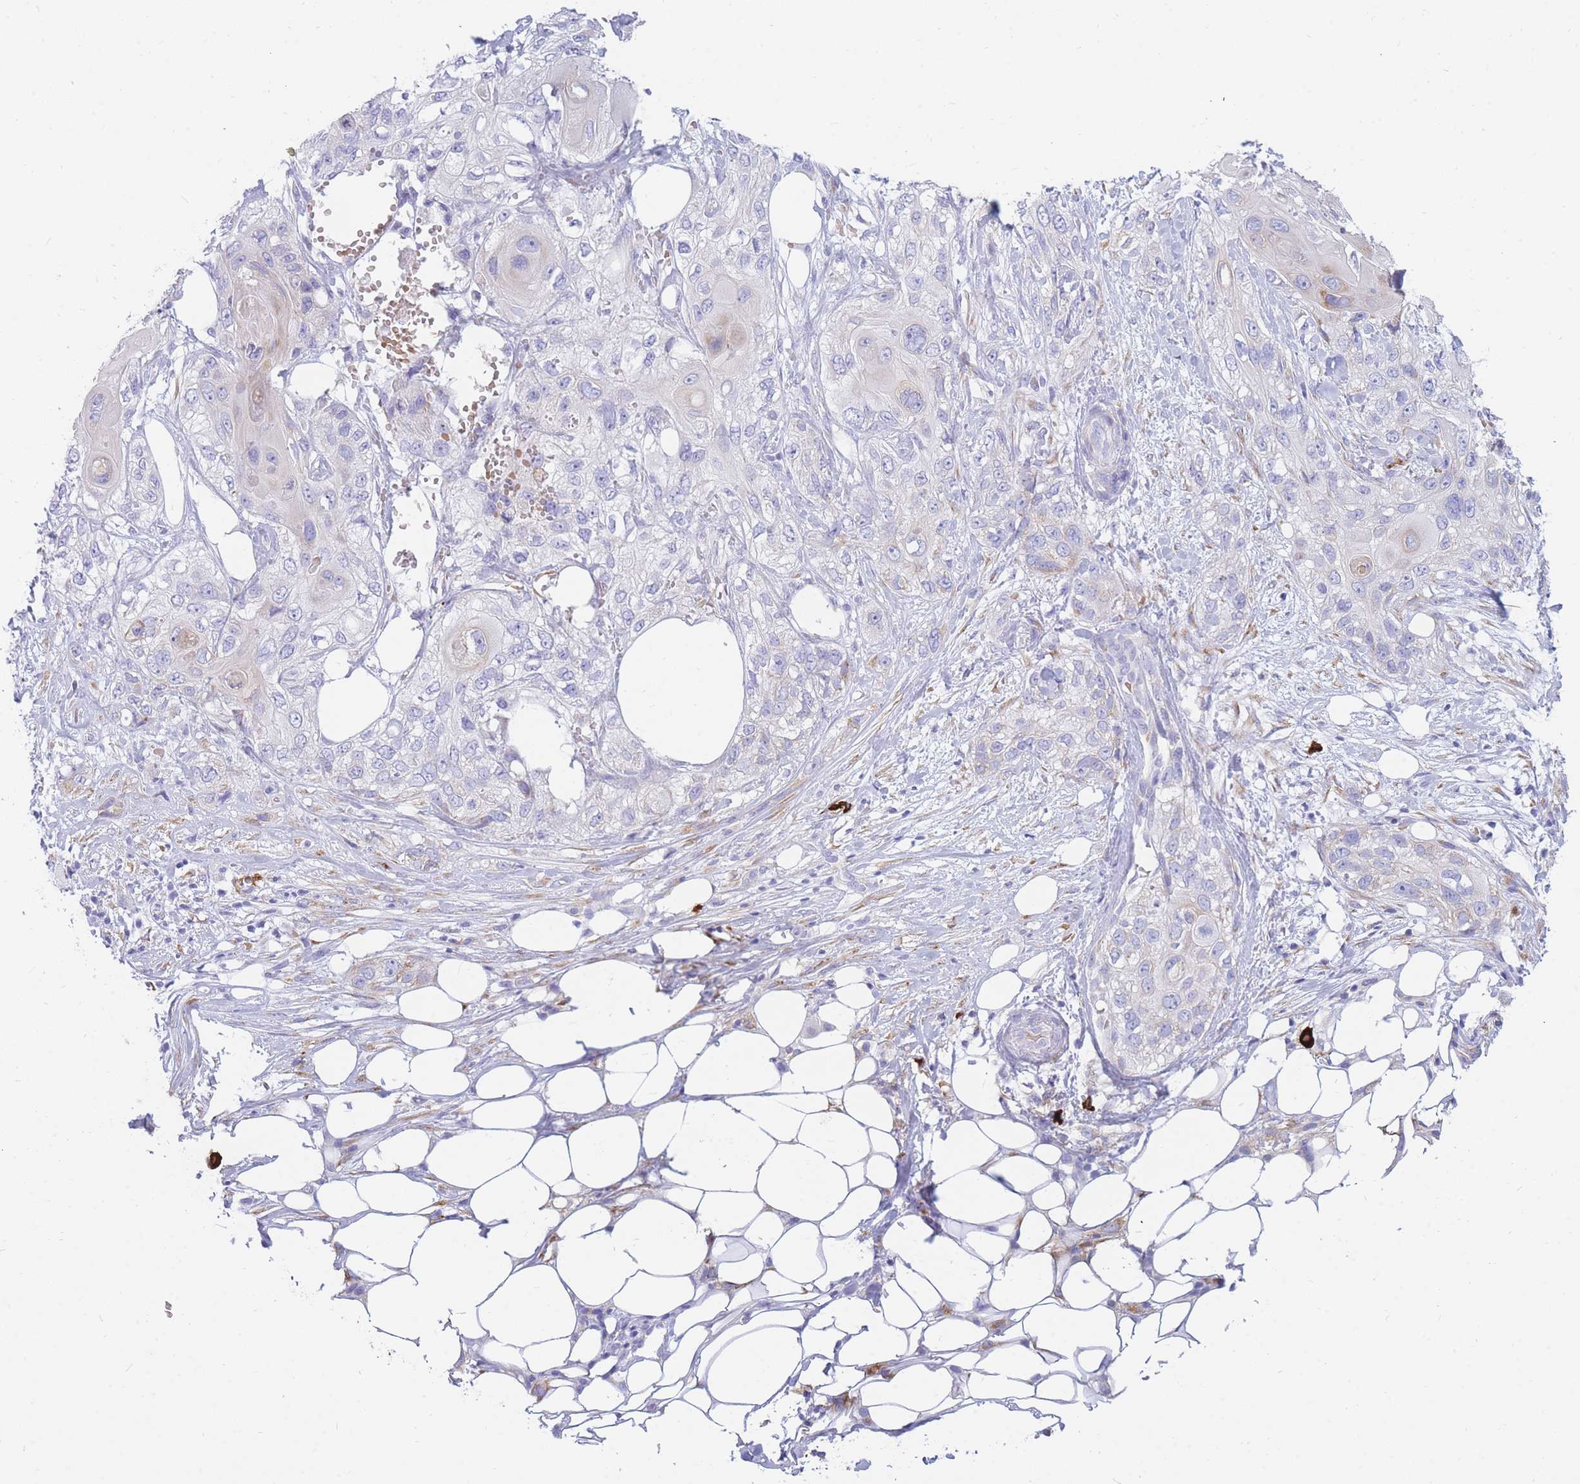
{"staining": {"intensity": "negative", "quantity": "none", "location": "none"}, "tissue": "skin cancer", "cell_type": "Tumor cells", "image_type": "cancer", "snomed": [{"axis": "morphology", "description": "Normal tissue, NOS"}, {"axis": "morphology", "description": "Squamous cell carcinoma, NOS"}, {"axis": "topography", "description": "Skin"}], "caption": "This is an immunohistochemistry (IHC) histopathology image of skin cancer (squamous cell carcinoma). There is no positivity in tumor cells.", "gene": "TPSD1", "patient": {"sex": "male", "age": 72}}